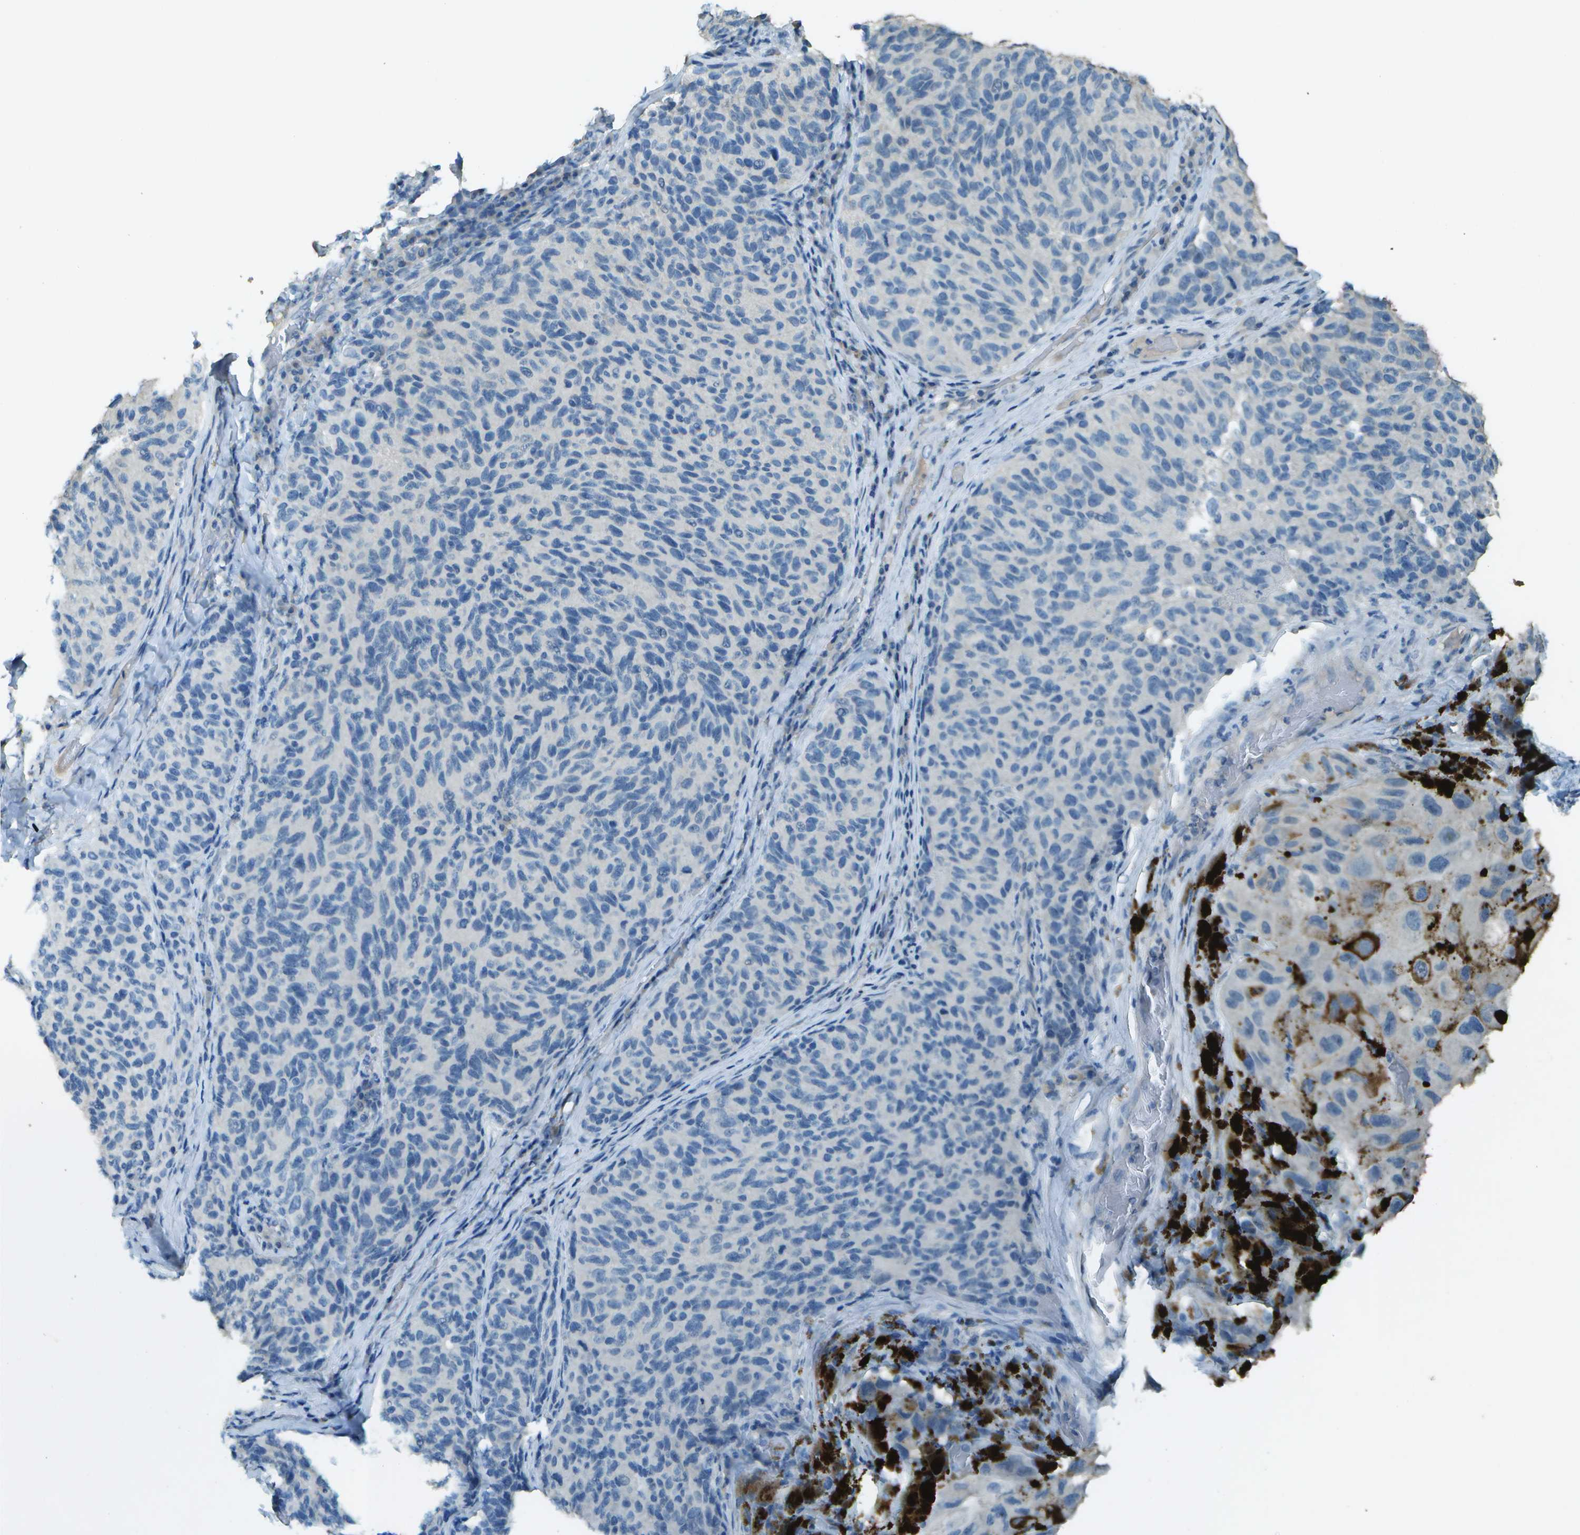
{"staining": {"intensity": "negative", "quantity": "none", "location": "none"}, "tissue": "melanoma", "cell_type": "Tumor cells", "image_type": "cancer", "snomed": [{"axis": "morphology", "description": "Malignant melanoma, NOS"}, {"axis": "topography", "description": "Skin"}], "caption": "This is an immunohistochemistry image of human malignant melanoma. There is no positivity in tumor cells.", "gene": "LGI2", "patient": {"sex": "female", "age": 73}}